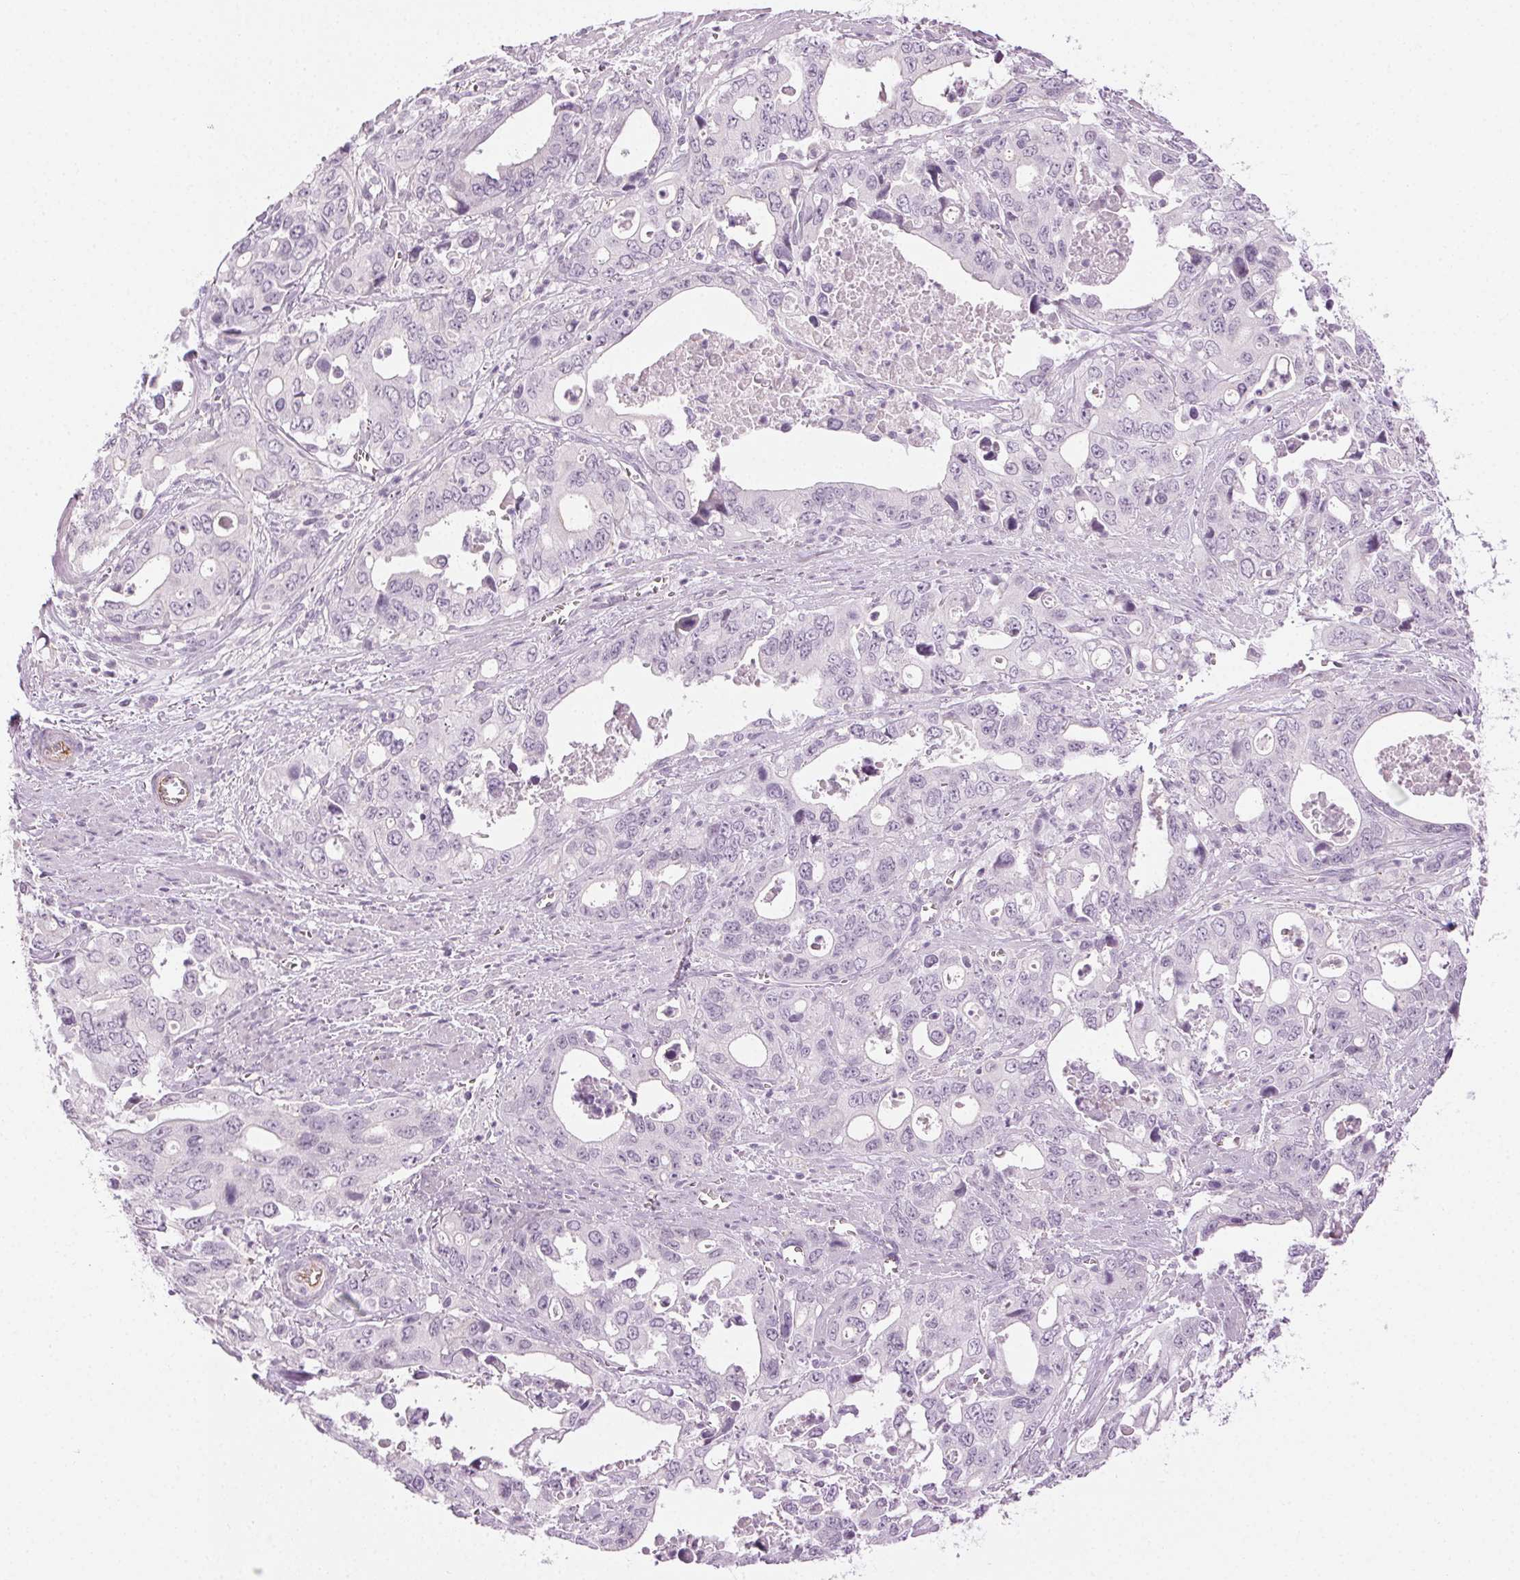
{"staining": {"intensity": "negative", "quantity": "none", "location": "none"}, "tissue": "stomach cancer", "cell_type": "Tumor cells", "image_type": "cancer", "snomed": [{"axis": "morphology", "description": "Adenocarcinoma, NOS"}, {"axis": "topography", "description": "Stomach, upper"}], "caption": "Tumor cells show no significant protein expression in stomach adenocarcinoma.", "gene": "AIF1L", "patient": {"sex": "male", "age": 74}}